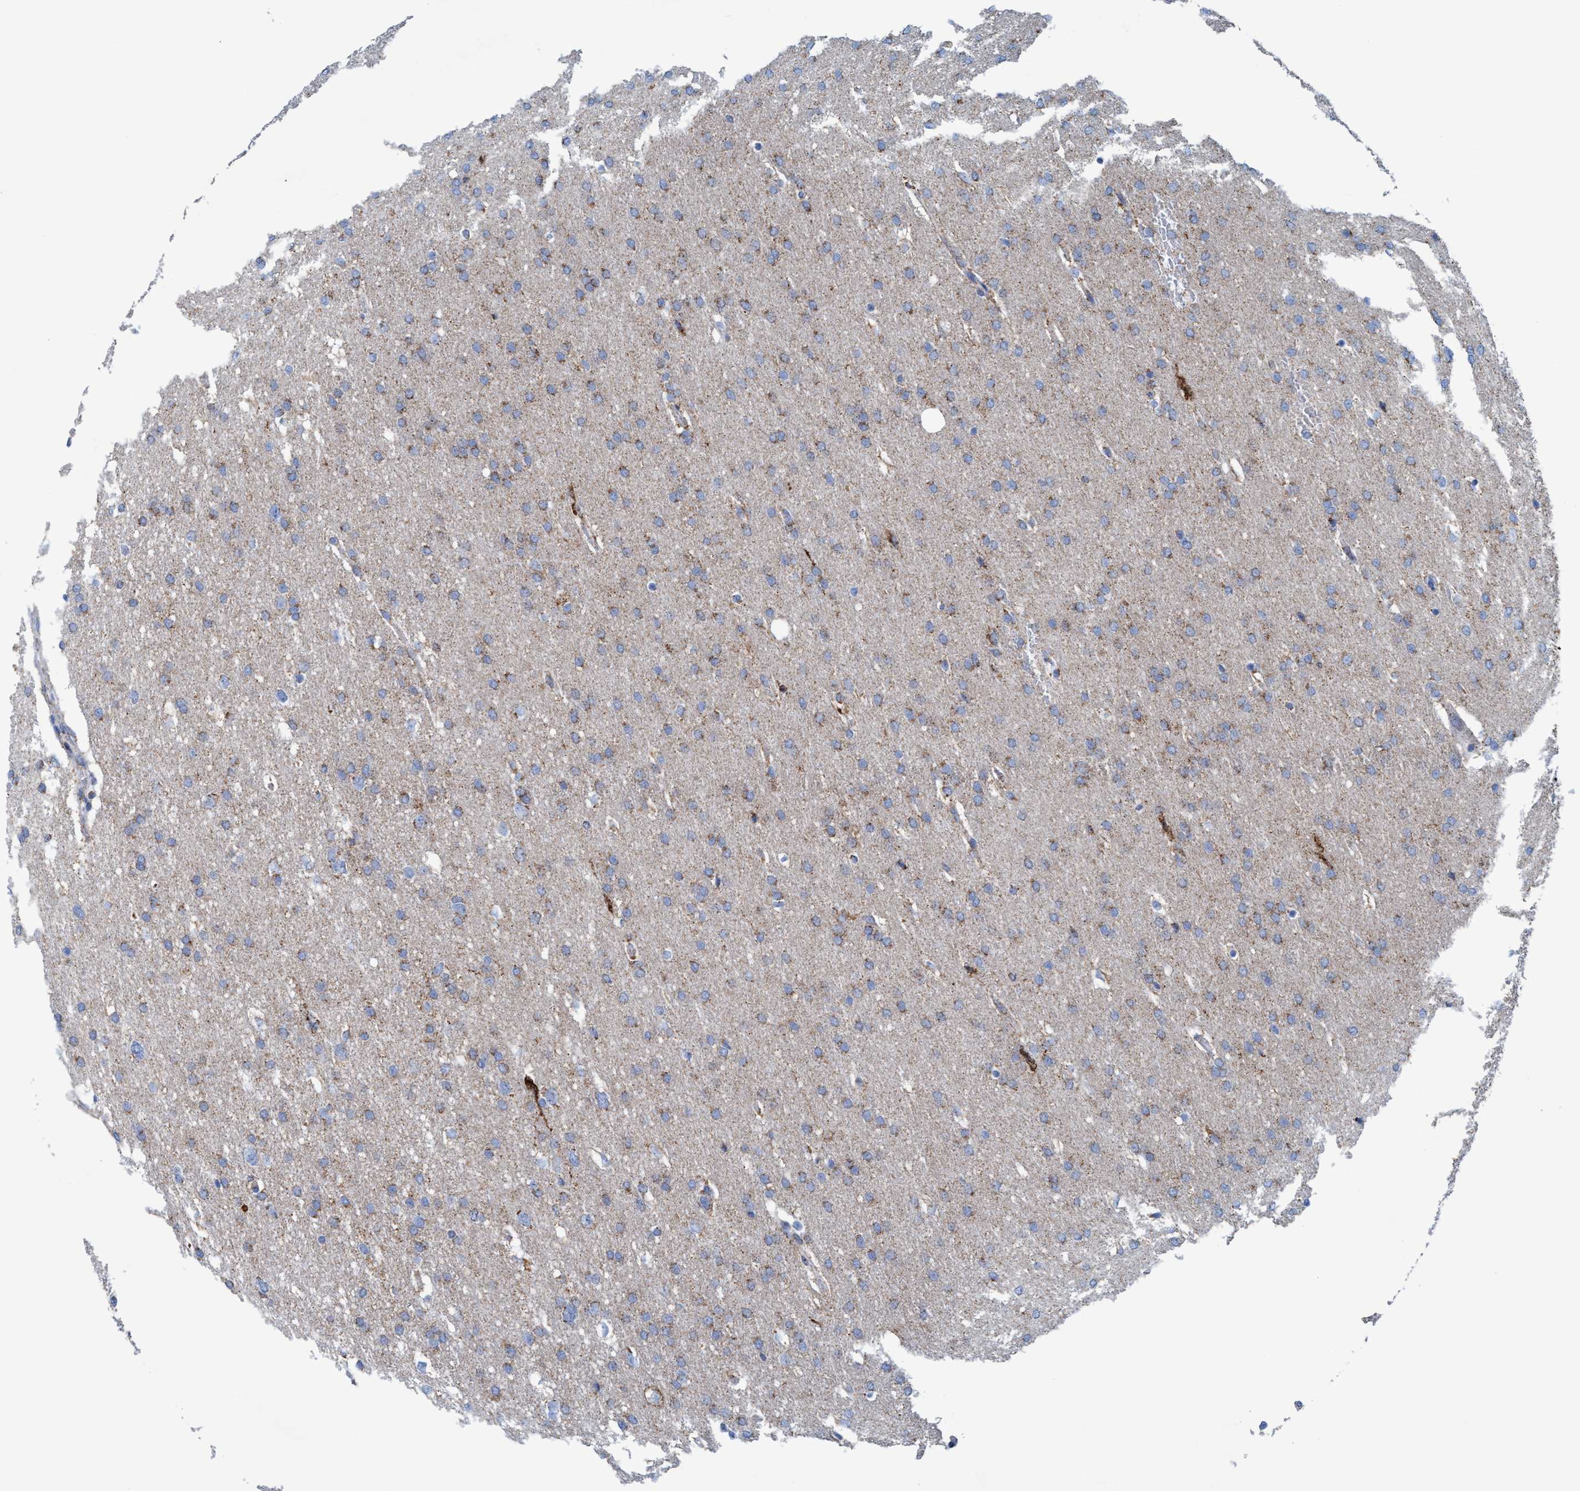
{"staining": {"intensity": "weak", "quantity": ">75%", "location": "cytoplasmic/membranous"}, "tissue": "glioma", "cell_type": "Tumor cells", "image_type": "cancer", "snomed": [{"axis": "morphology", "description": "Glioma, malignant, Low grade"}, {"axis": "topography", "description": "Brain"}], "caption": "The photomicrograph reveals a brown stain indicating the presence of a protein in the cytoplasmic/membranous of tumor cells in malignant glioma (low-grade).", "gene": "GGA3", "patient": {"sex": "female", "age": 37}}